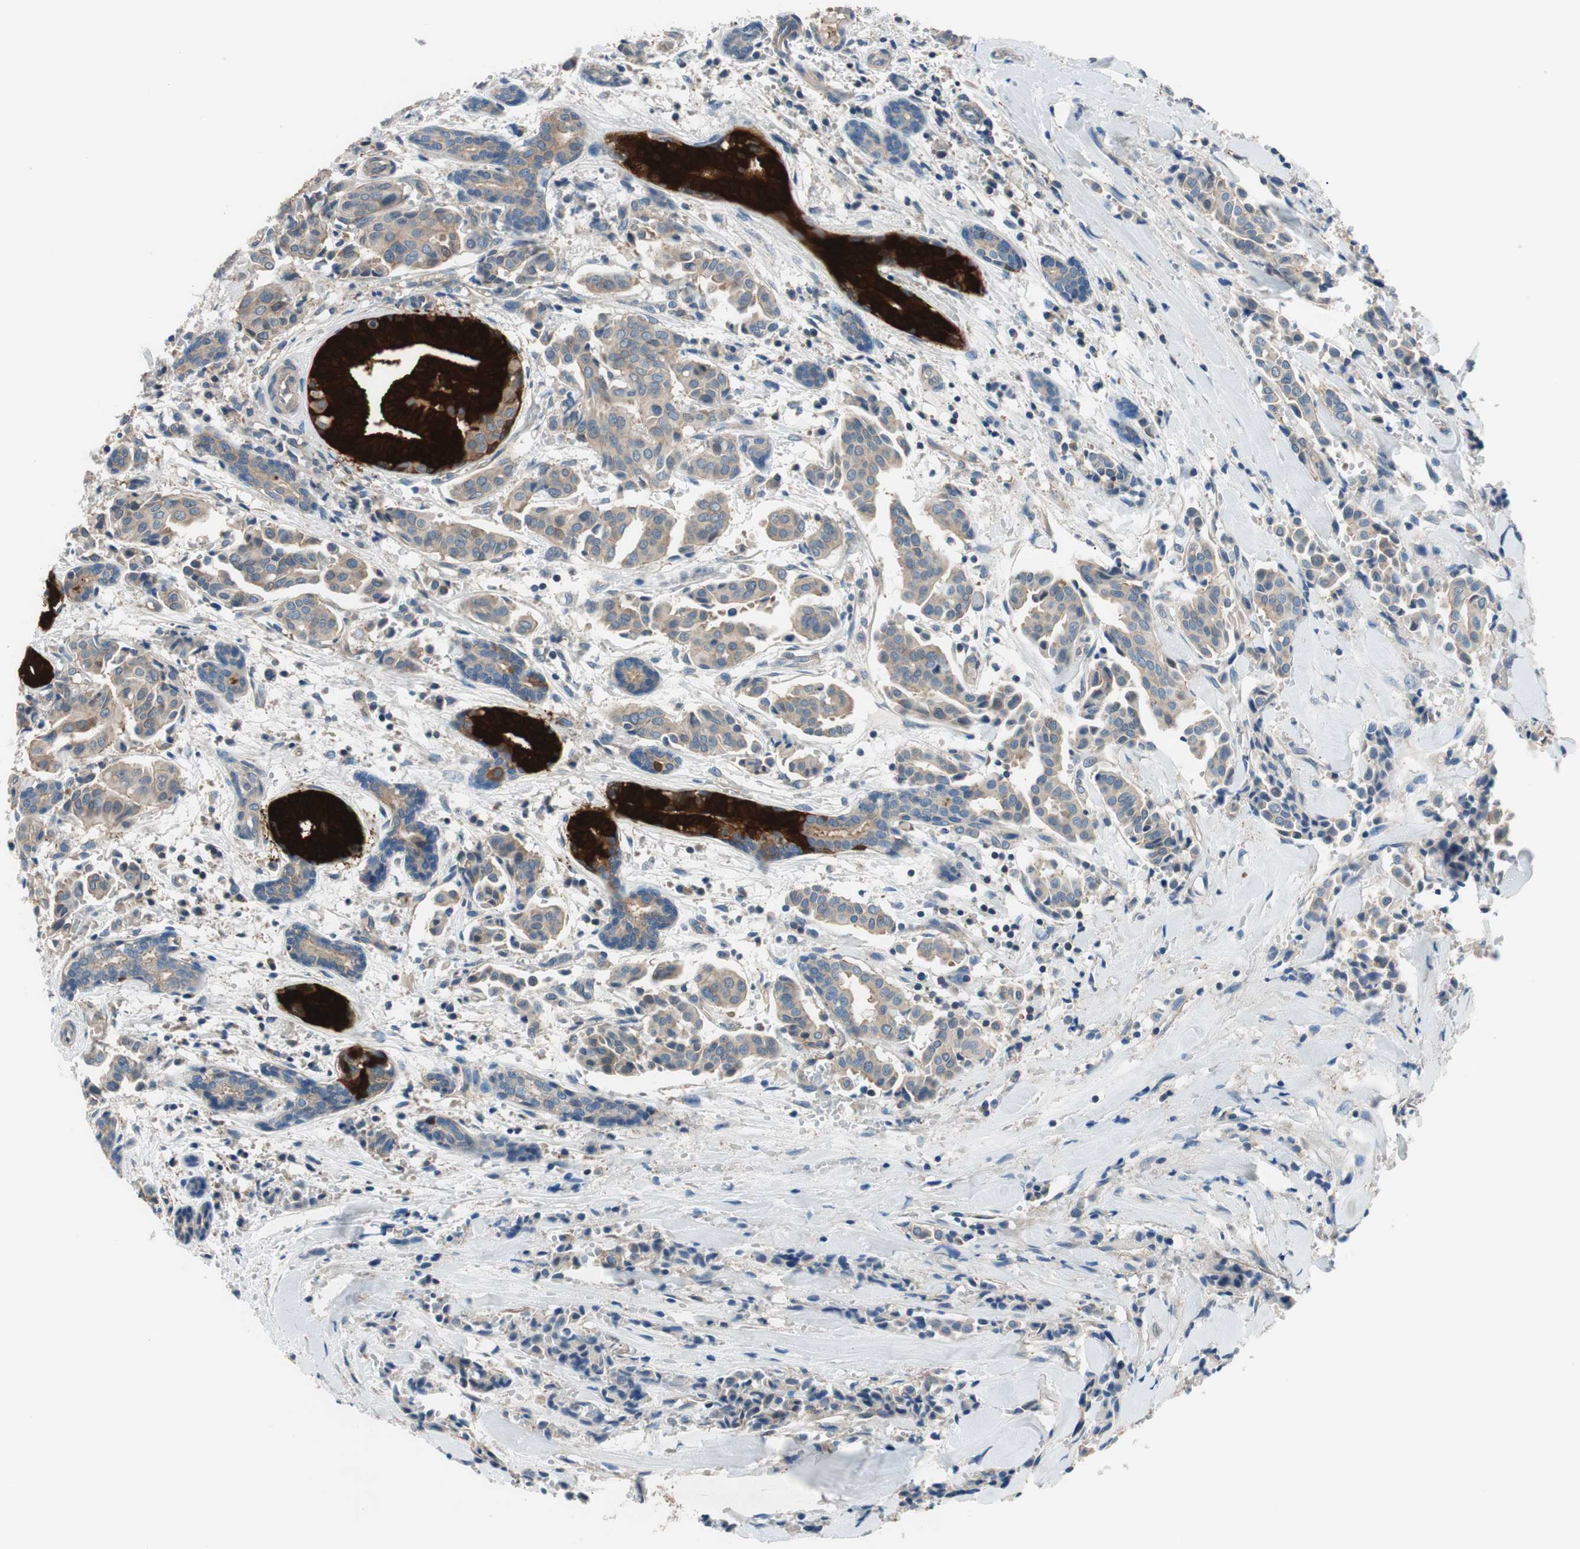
{"staining": {"intensity": "strong", "quantity": "<25%", "location": "cytoplasmic/membranous"}, "tissue": "head and neck cancer", "cell_type": "Tumor cells", "image_type": "cancer", "snomed": [{"axis": "morphology", "description": "Adenocarcinoma, NOS"}, {"axis": "topography", "description": "Salivary gland"}, {"axis": "topography", "description": "Head-Neck"}], "caption": "Strong cytoplasmic/membranous expression for a protein is seen in approximately <25% of tumor cells of head and neck cancer (adenocarcinoma) using immunohistochemistry.", "gene": "CALML3", "patient": {"sex": "female", "age": 59}}